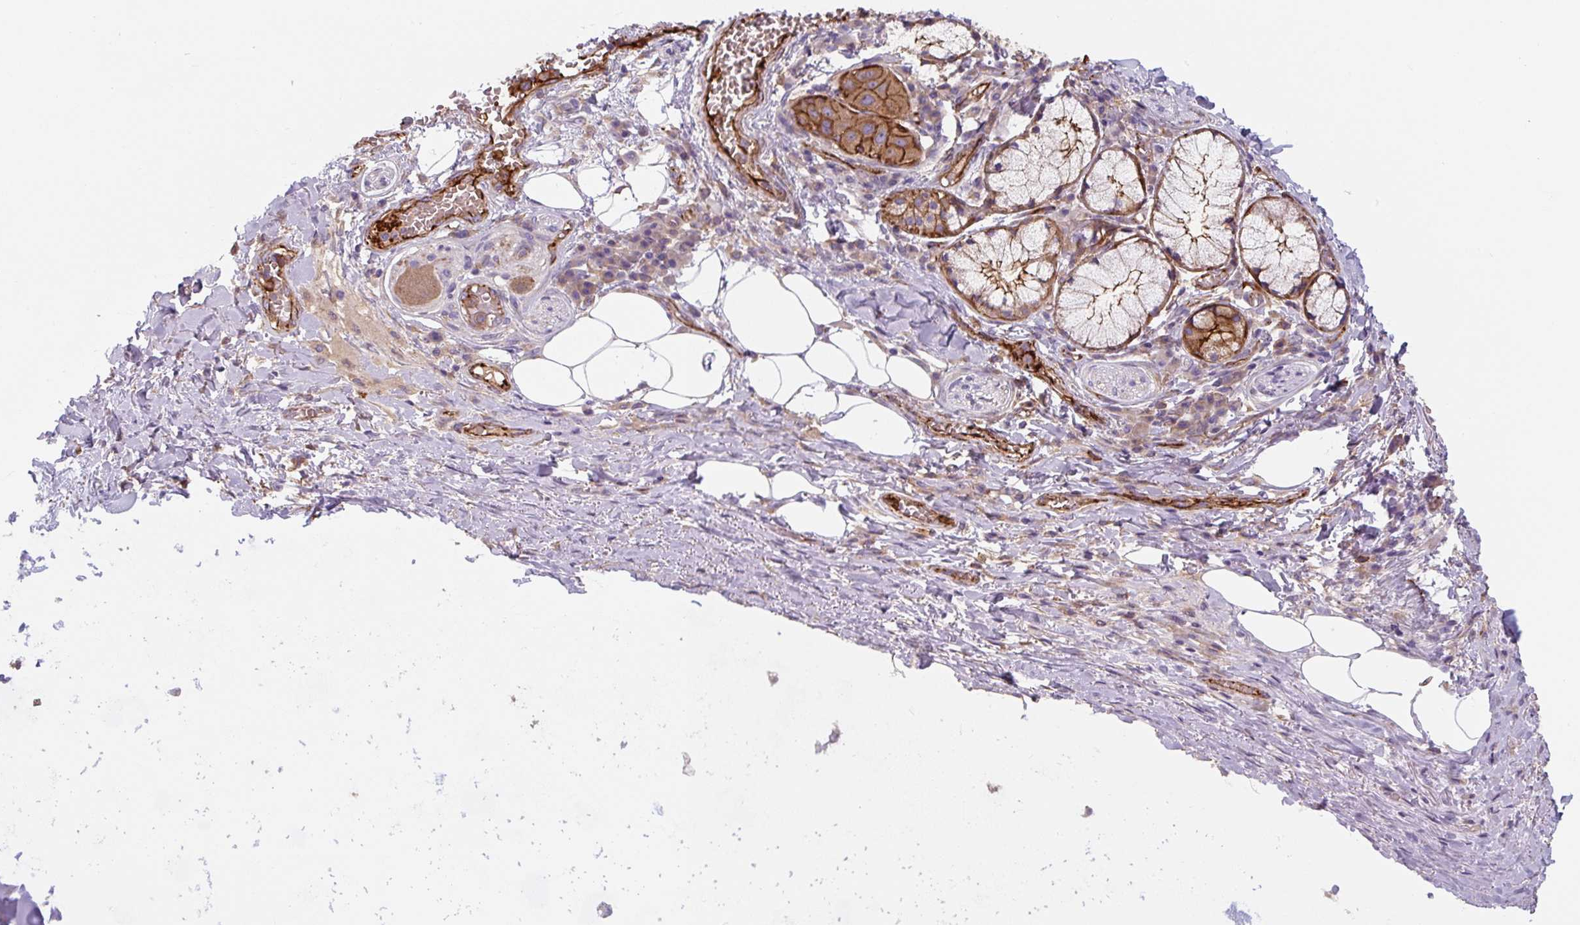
{"staining": {"intensity": "negative", "quantity": "none", "location": "none"}, "tissue": "adipose tissue", "cell_type": "Adipocytes", "image_type": "normal", "snomed": [{"axis": "morphology", "description": "Normal tissue, NOS"}, {"axis": "topography", "description": "Cartilage tissue"}, {"axis": "topography", "description": "Bronchus"}], "caption": "Immunohistochemical staining of unremarkable human adipose tissue exhibits no significant positivity in adipocytes. (DAB IHC, high magnification).", "gene": "DHFR2", "patient": {"sex": "male", "age": 56}}